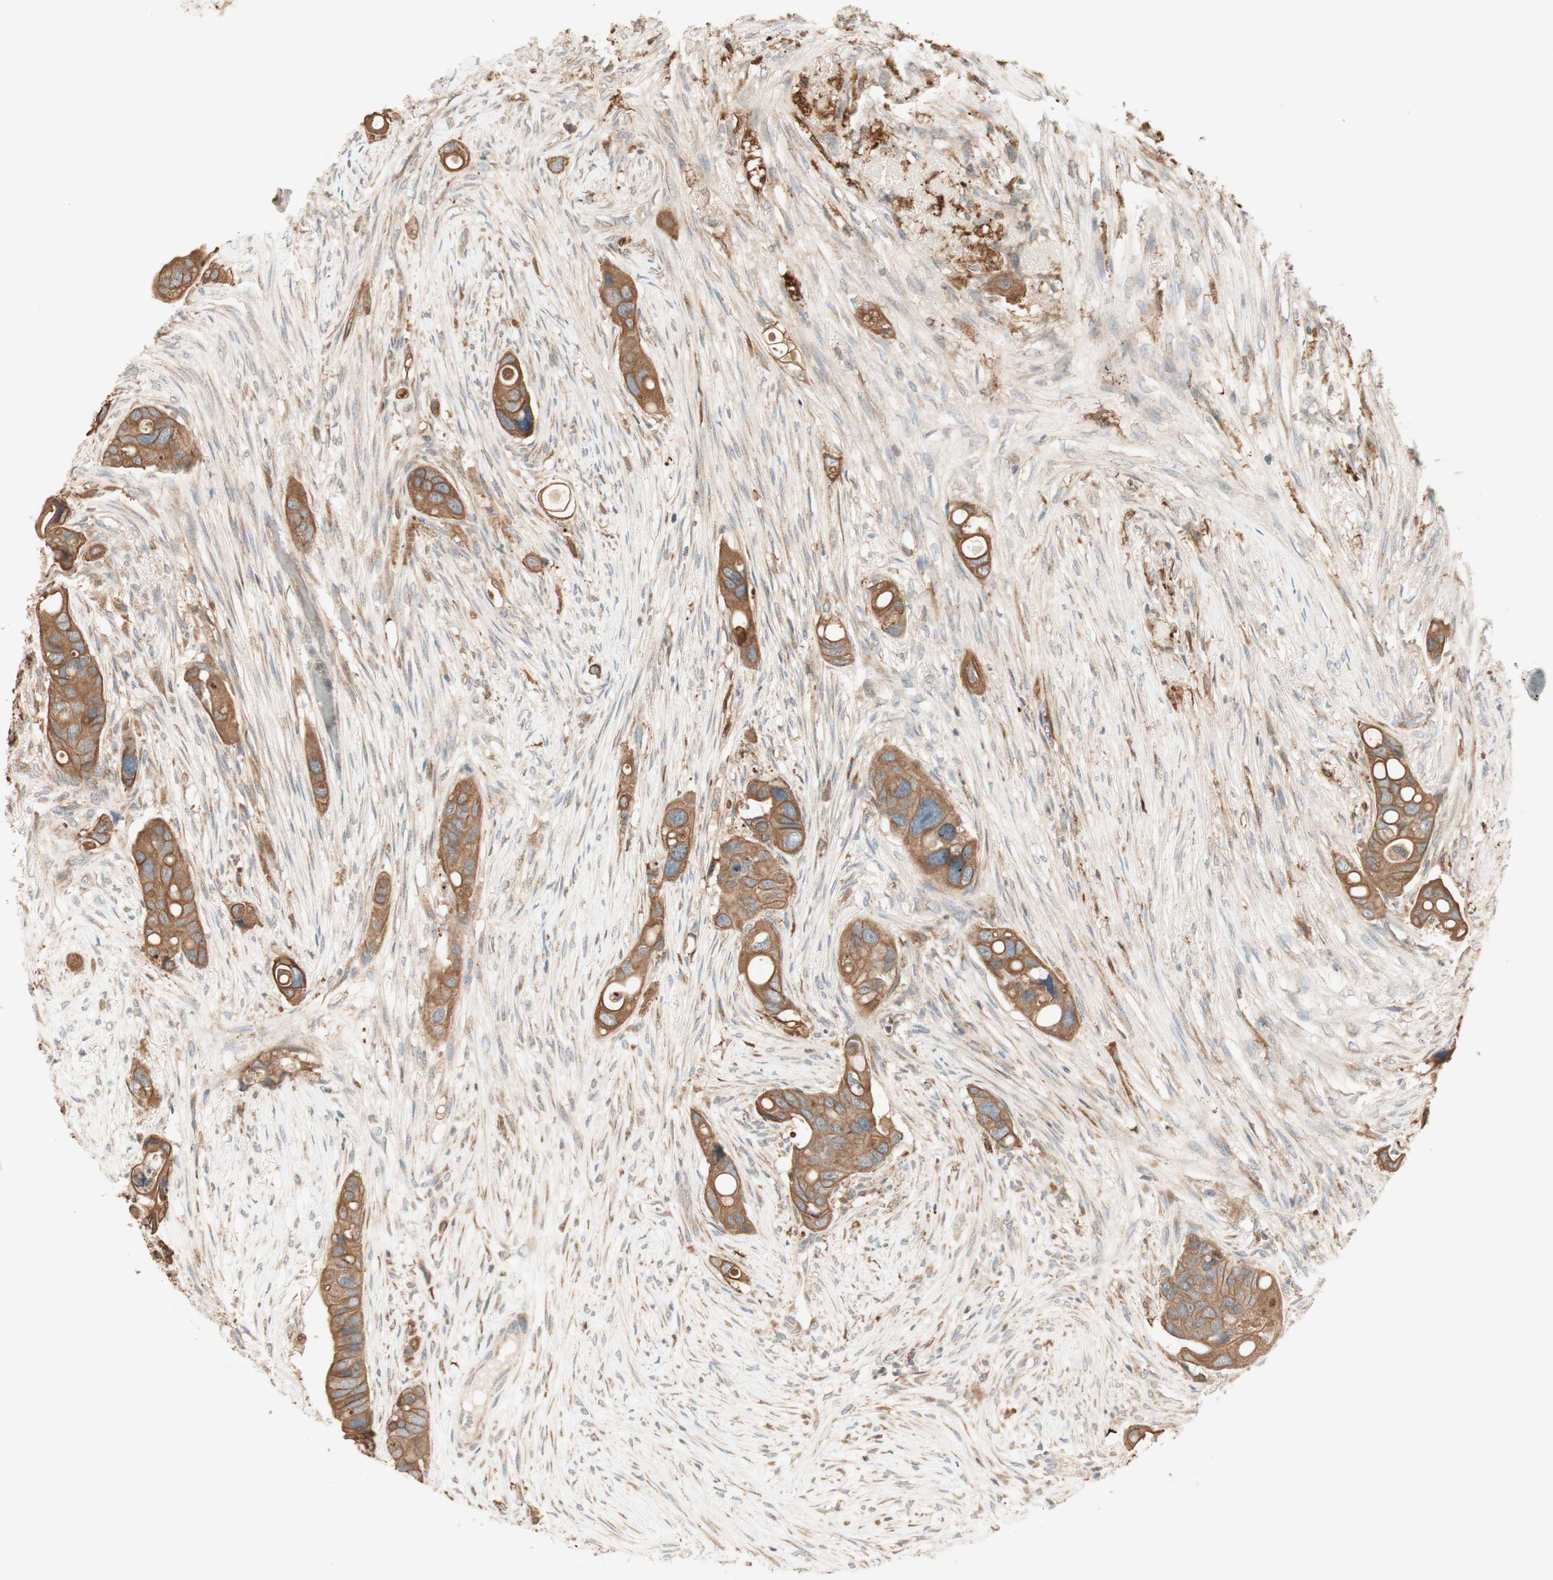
{"staining": {"intensity": "moderate", "quantity": ">75%", "location": "cytoplasmic/membranous"}, "tissue": "colorectal cancer", "cell_type": "Tumor cells", "image_type": "cancer", "snomed": [{"axis": "morphology", "description": "Adenocarcinoma, NOS"}, {"axis": "topography", "description": "Colon"}], "caption": "Tumor cells exhibit moderate cytoplasmic/membranous positivity in about >75% of cells in adenocarcinoma (colorectal).", "gene": "CLCN2", "patient": {"sex": "female", "age": 57}}